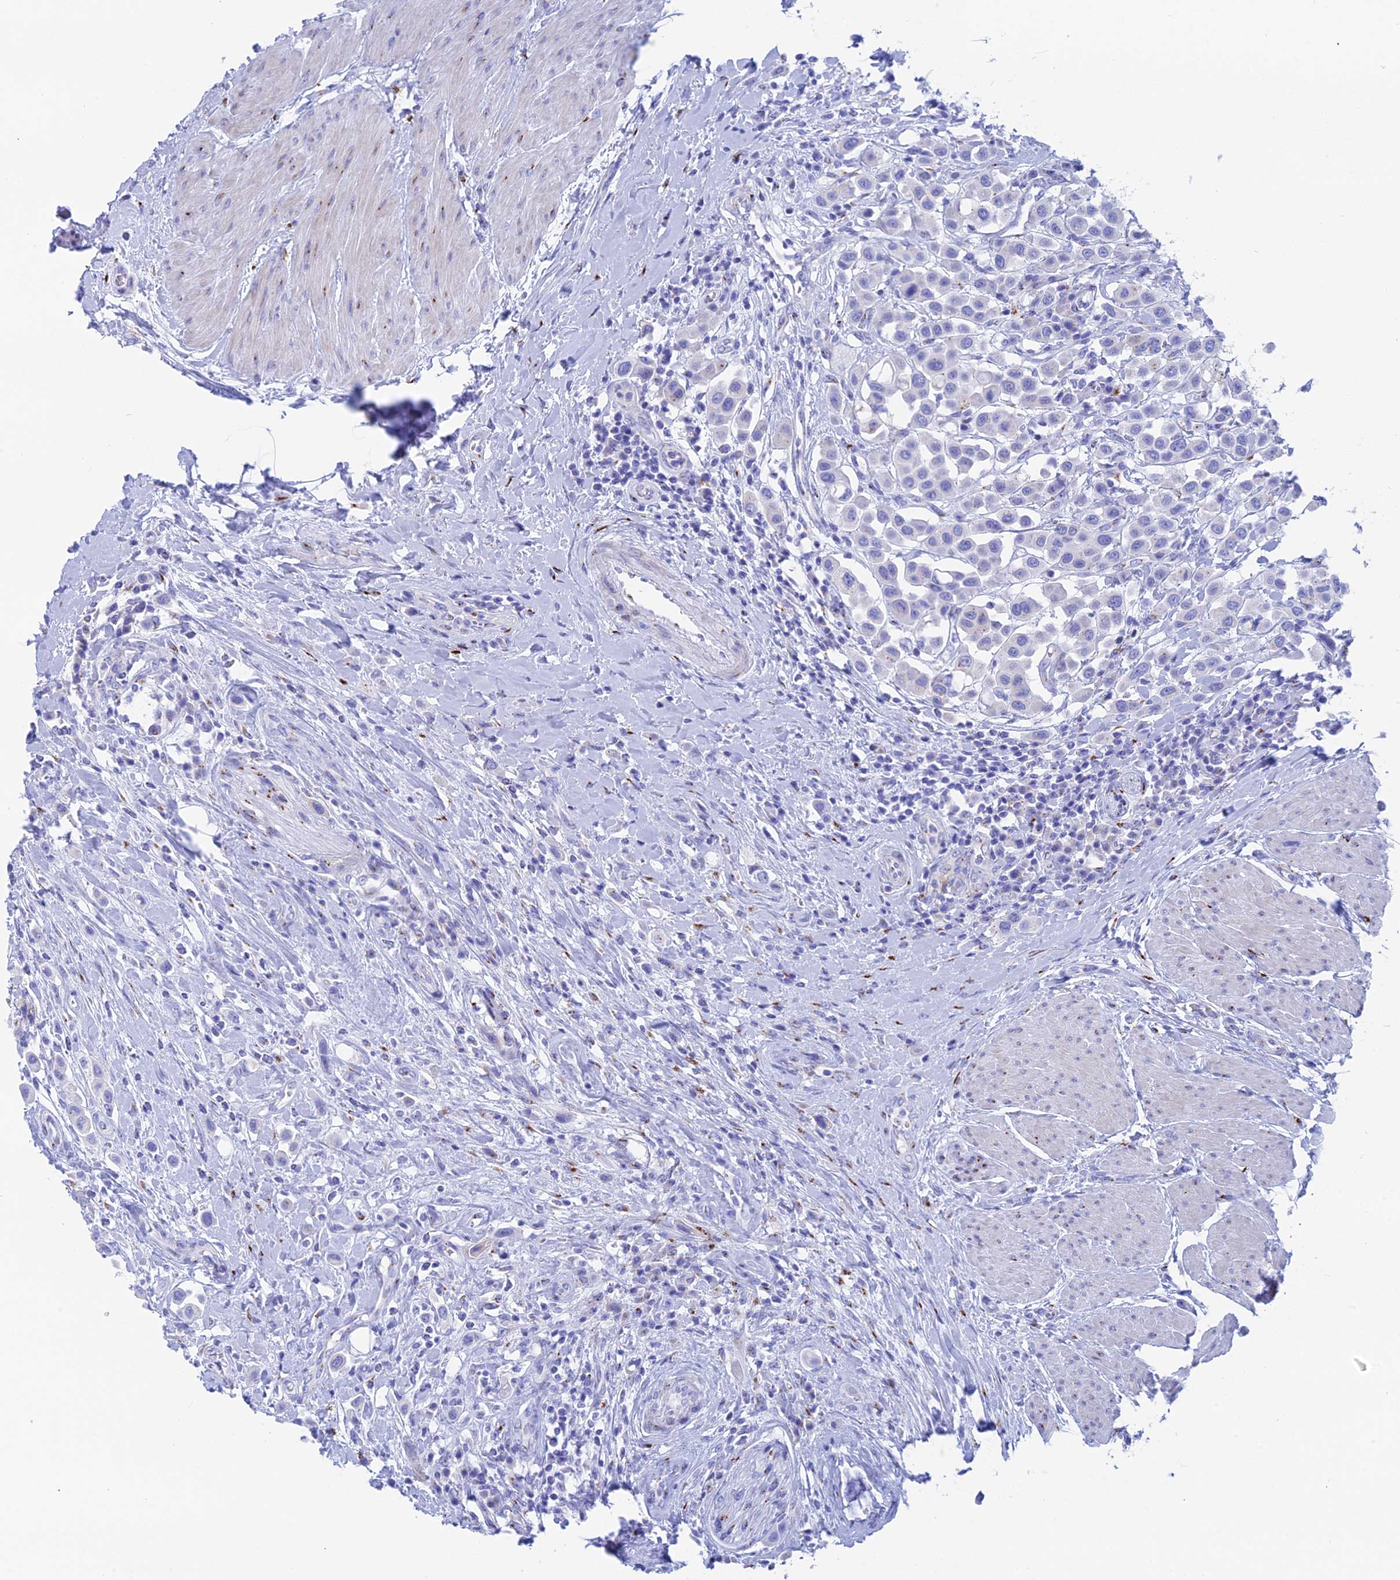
{"staining": {"intensity": "negative", "quantity": "none", "location": "none"}, "tissue": "urothelial cancer", "cell_type": "Tumor cells", "image_type": "cancer", "snomed": [{"axis": "morphology", "description": "Urothelial carcinoma, High grade"}, {"axis": "topography", "description": "Urinary bladder"}], "caption": "Tumor cells show no significant staining in urothelial cancer.", "gene": "ERICH4", "patient": {"sex": "male", "age": 50}}